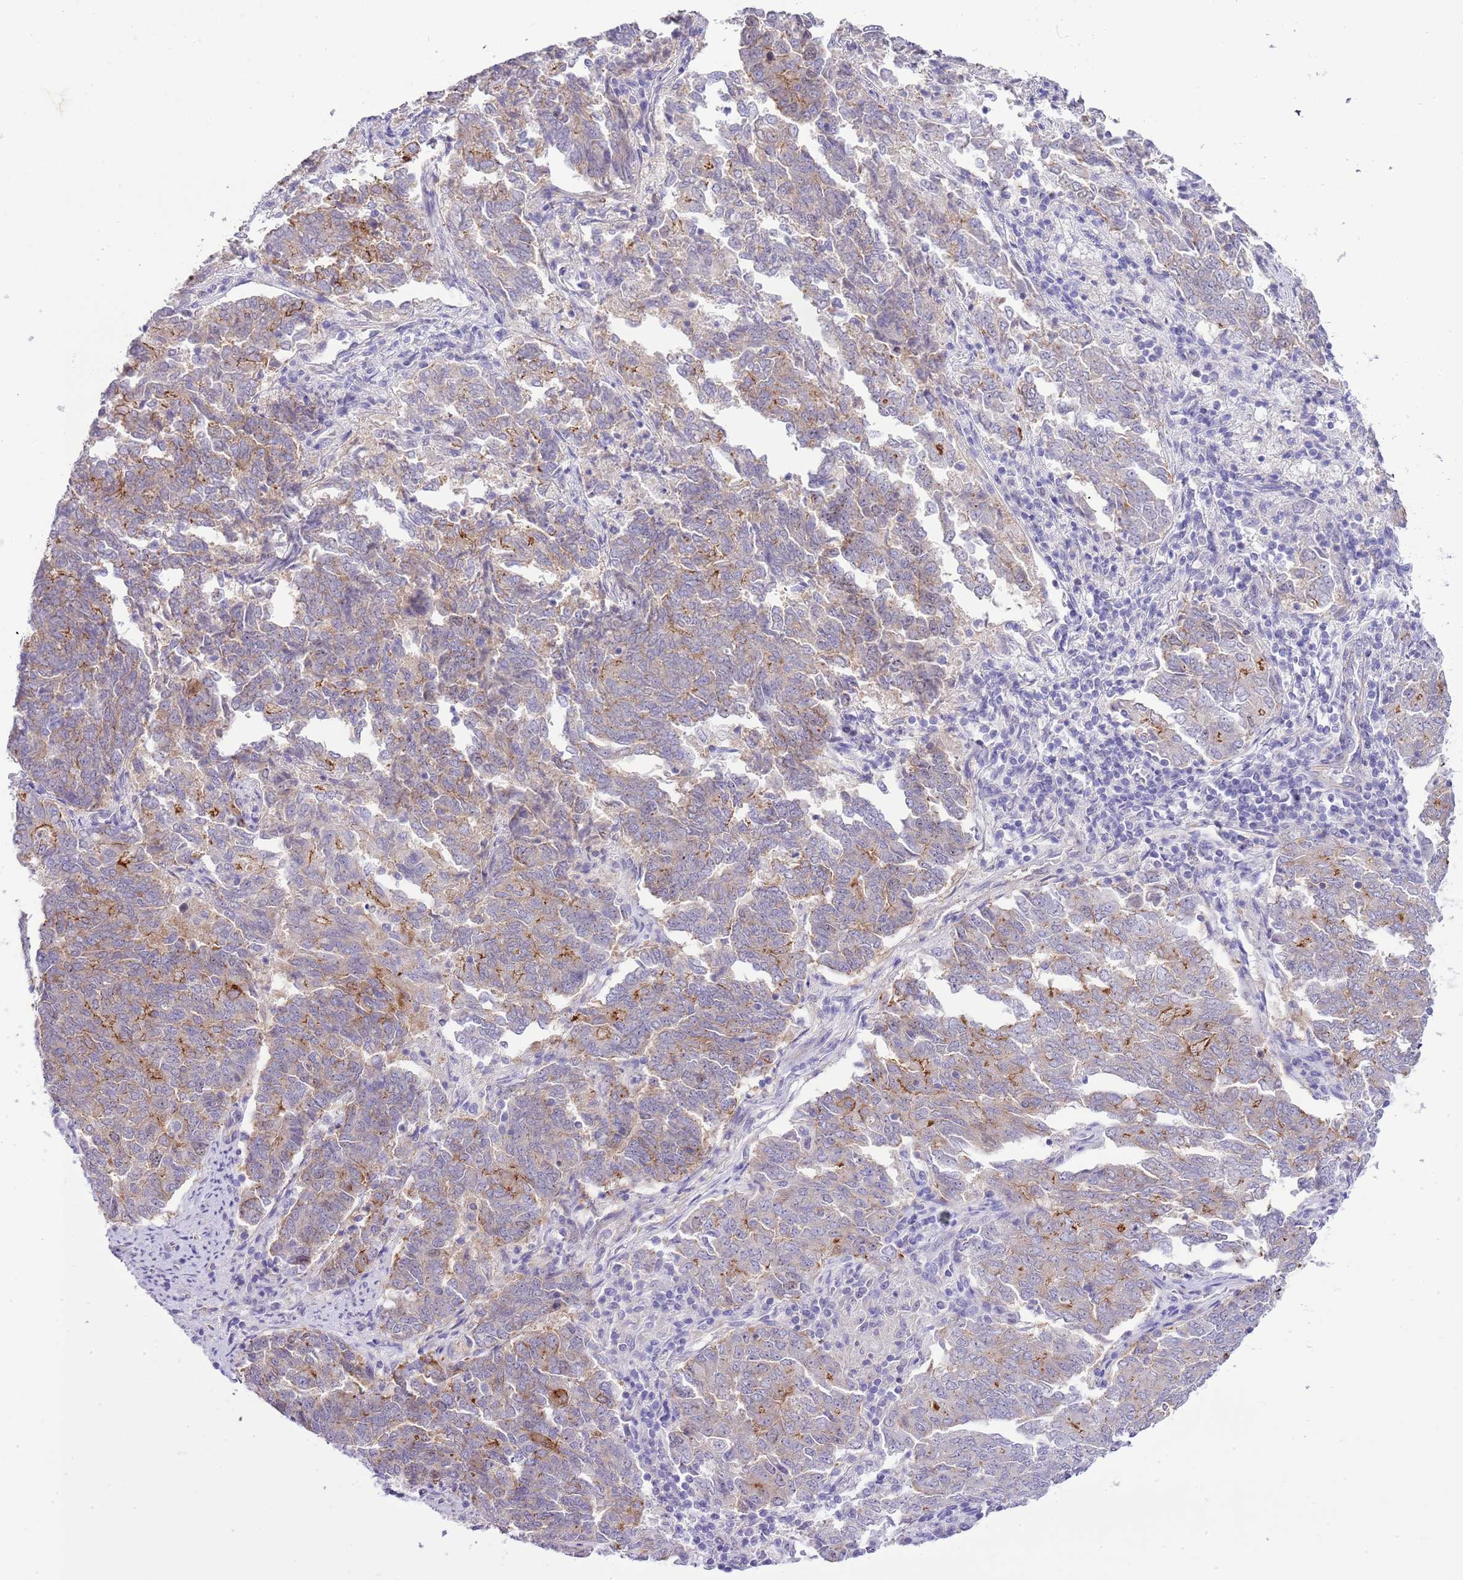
{"staining": {"intensity": "moderate", "quantity": "<25%", "location": "cytoplasmic/membranous"}, "tissue": "endometrial cancer", "cell_type": "Tumor cells", "image_type": "cancer", "snomed": [{"axis": "morphology", "description": "Adenocarcinoma, NOS"}, {"axis": "topography", "description": "Endometrium"}], "caption": "Human endometrial cancer stained with a brown dye reveals moderate cytoplasmic/membranous positive positivity in approximately <25% of tumor cells.", "gene": "FBRSL1", "patient": {"sex": "female", "age": 80}}